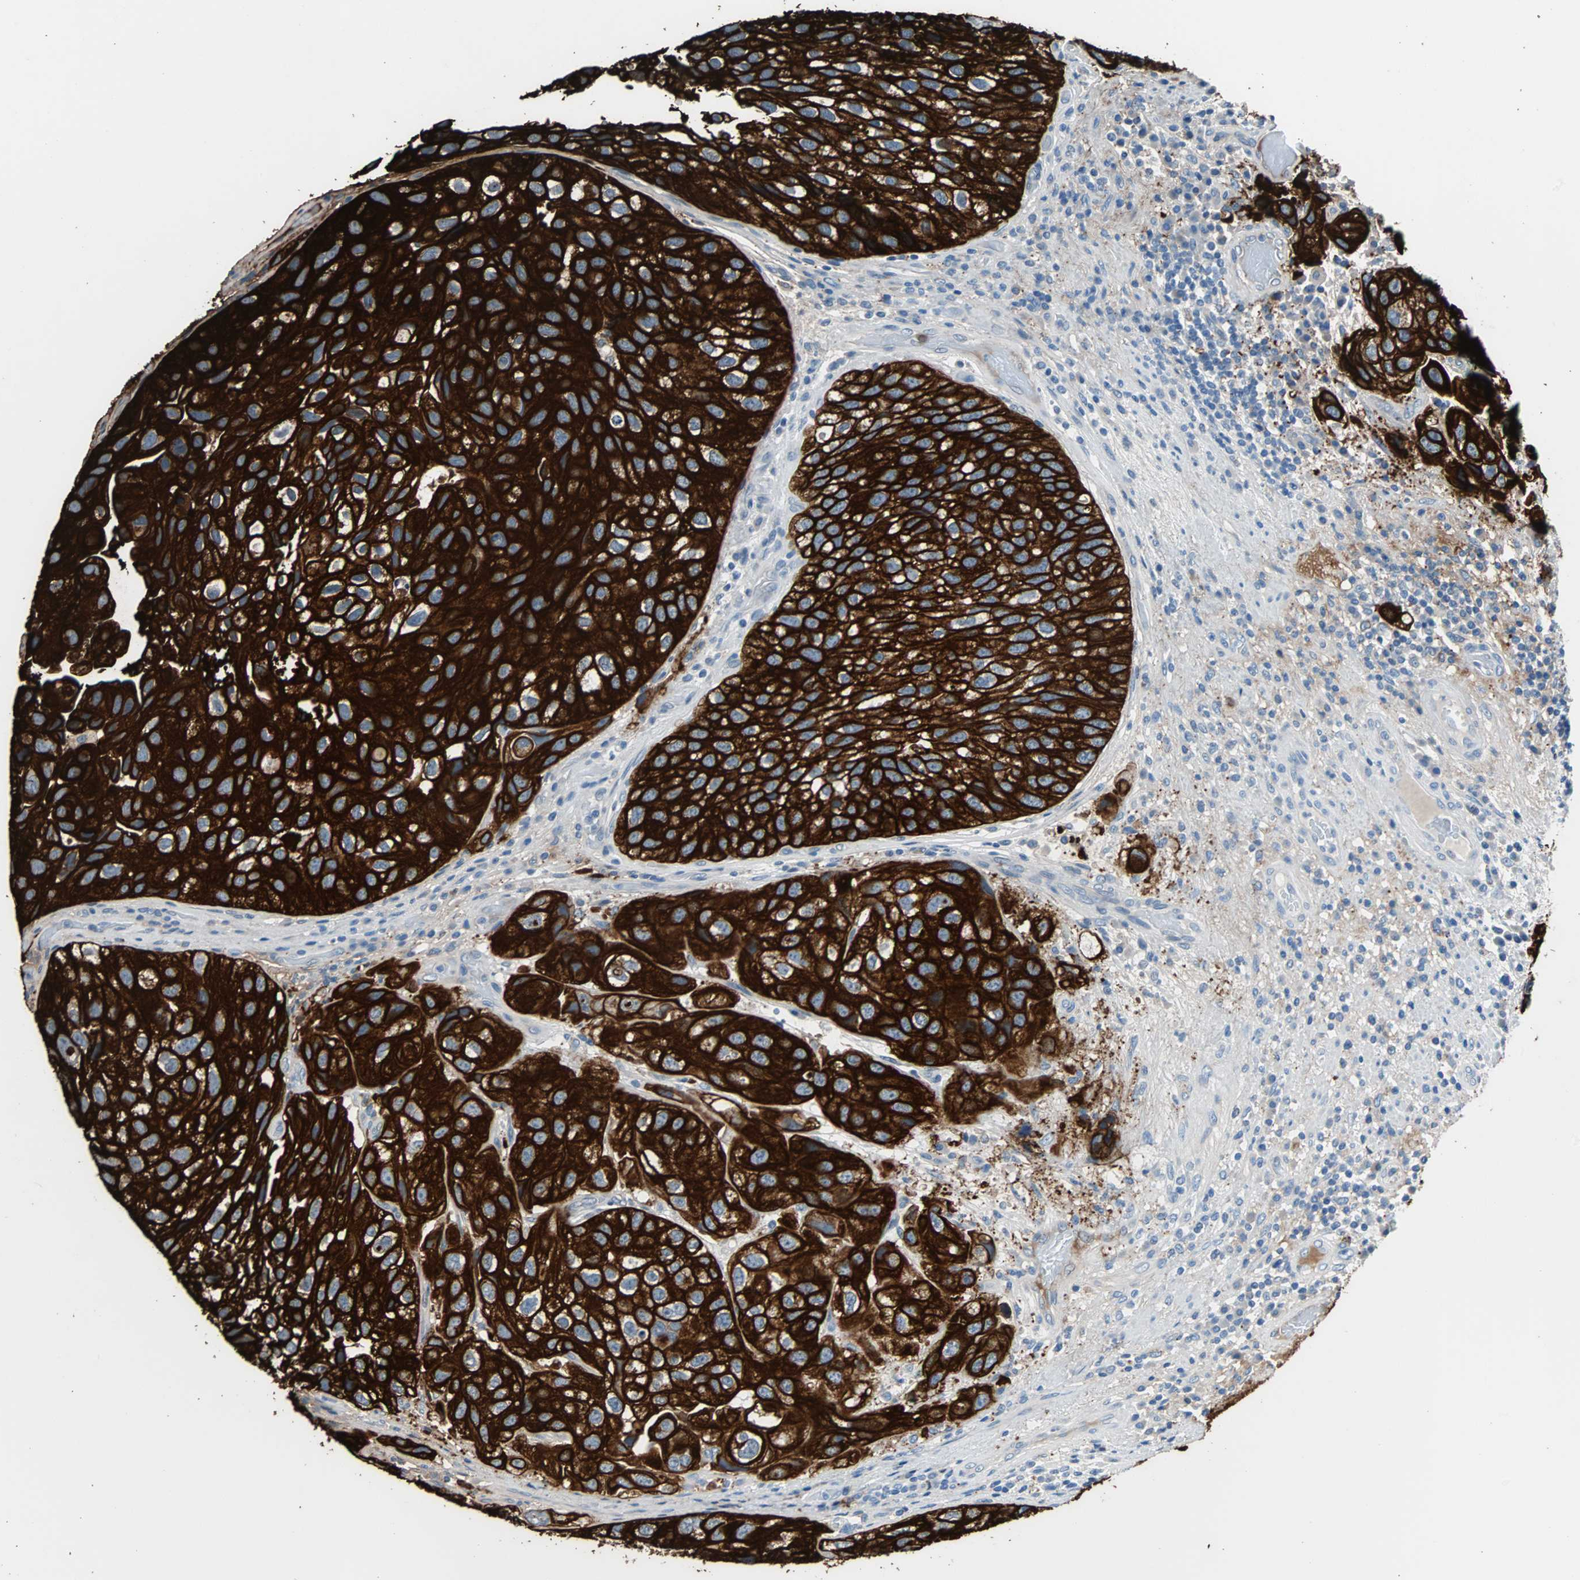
{"staining": {"intensity": "strong", "quantity": ">75%", "location": "cytoplasmic/membranous"}, "tissue": "urothelial cancer", "cell_type": "Tumor cells", "image_type": "cancer", "snomed": [{"axis": "morphology", "description": "Urothelial carcinoma, High grade"}, {"axis": "topography", "description": "Urinary bladder"}], "caption": "Tumor cells display high levels of strong cytoplasmic/membranous expression in about >75% of cells in urothelial carcinoma (high-grade).", "gene": "KRT7", "patient": {"sex": "female", "age": 64}}